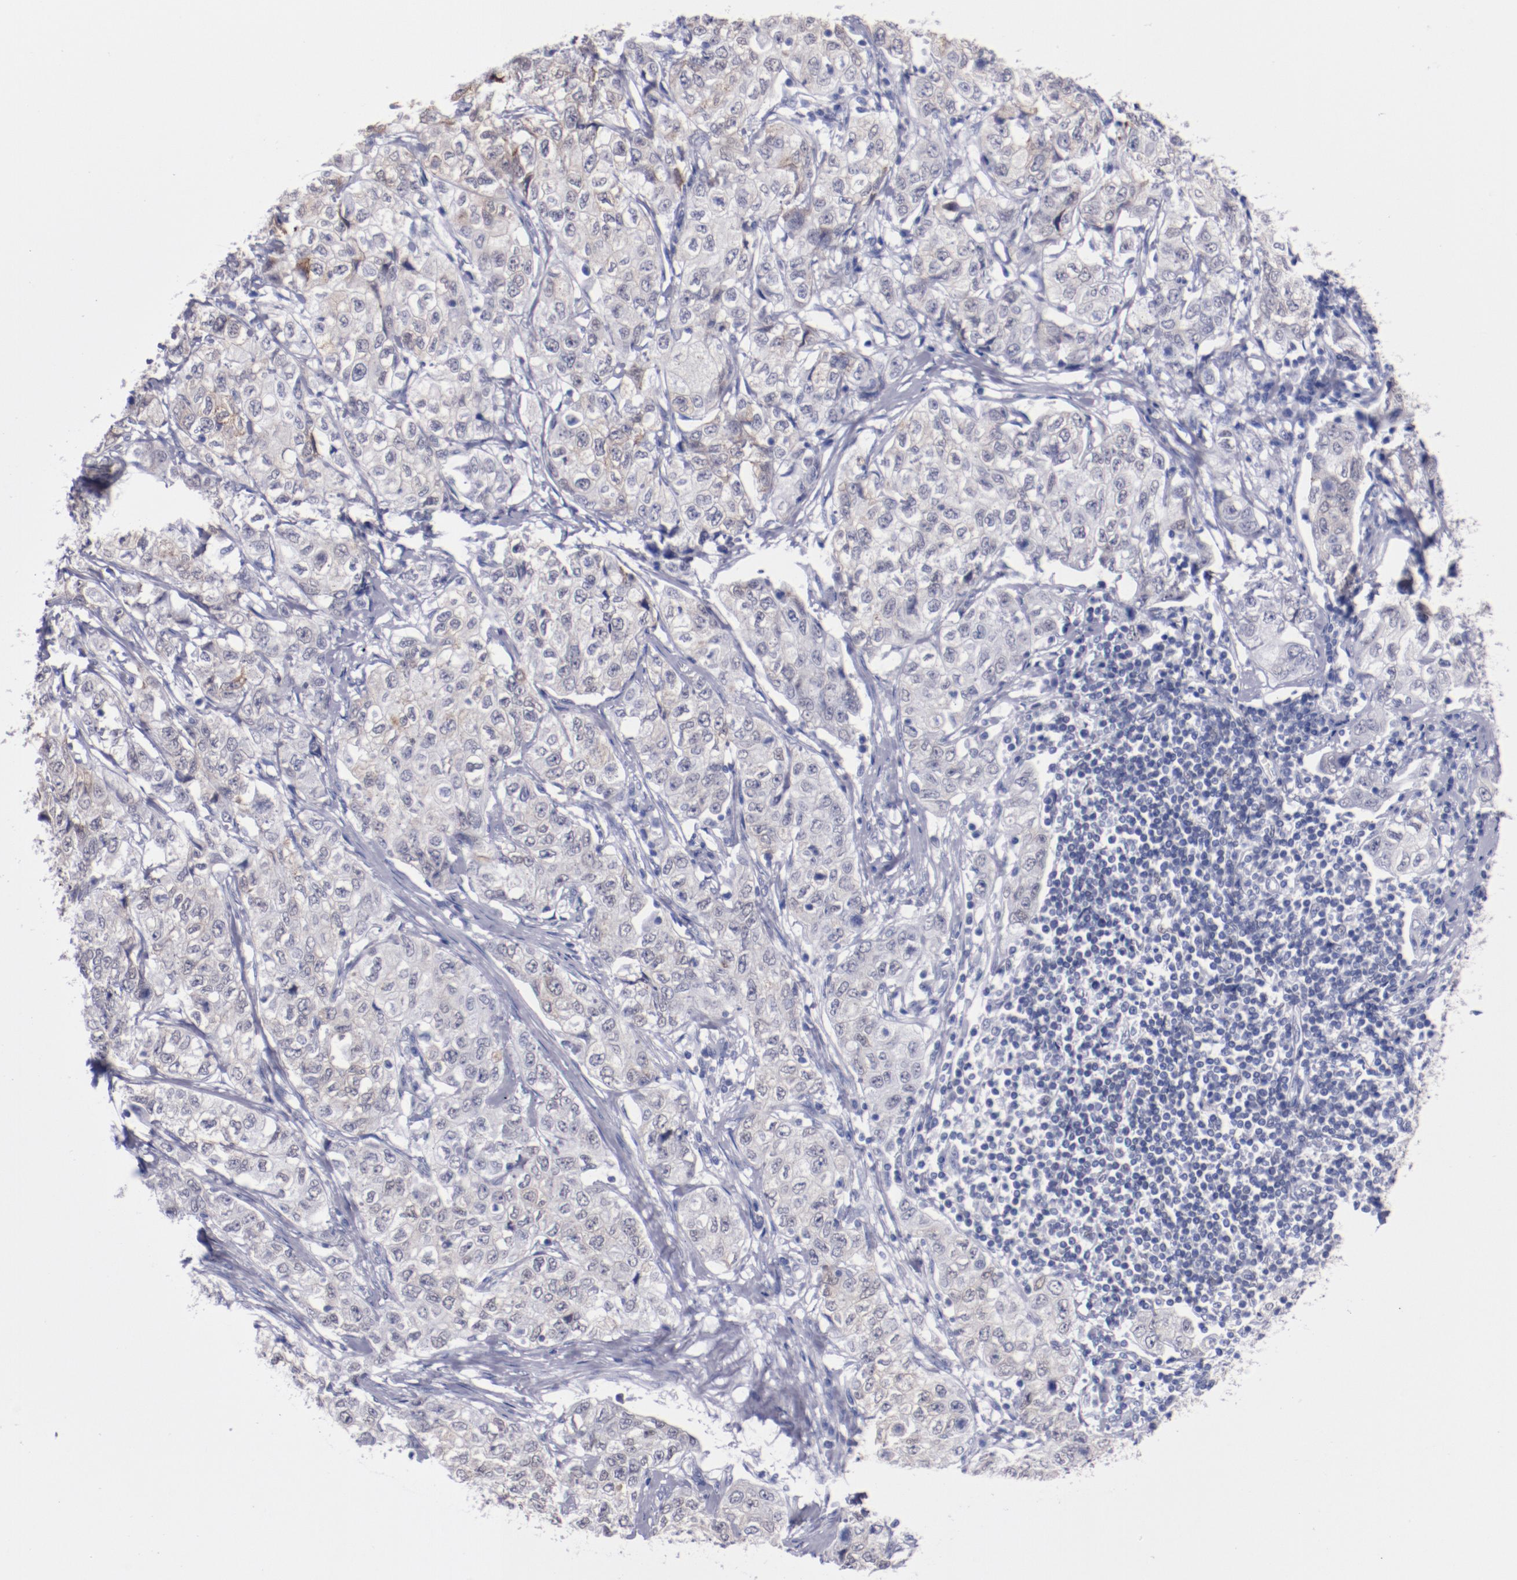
{"staining": {"intensity": "weak", "quantity": "25%-75%", "location": "cytoplasmic/membranous"}, "tissue": "stomach cancer", "cell_type": "Tumor cells", "image_type": "cancer", "snomed": [{"axis": "morphology", "description": "Adenocarcinoma, NOS"}, {"axis": "topography", "description": "Stomach"}], "caption": "Brown immunohistochemical staining in stomach cancer (adenocarcinoma) demonstrates weak cytoplasmic/membranous expression in approximately 25%-75% of tumor cells.", "gene": "HNF1B", "patient": {"sex": "male", "age": 48}}